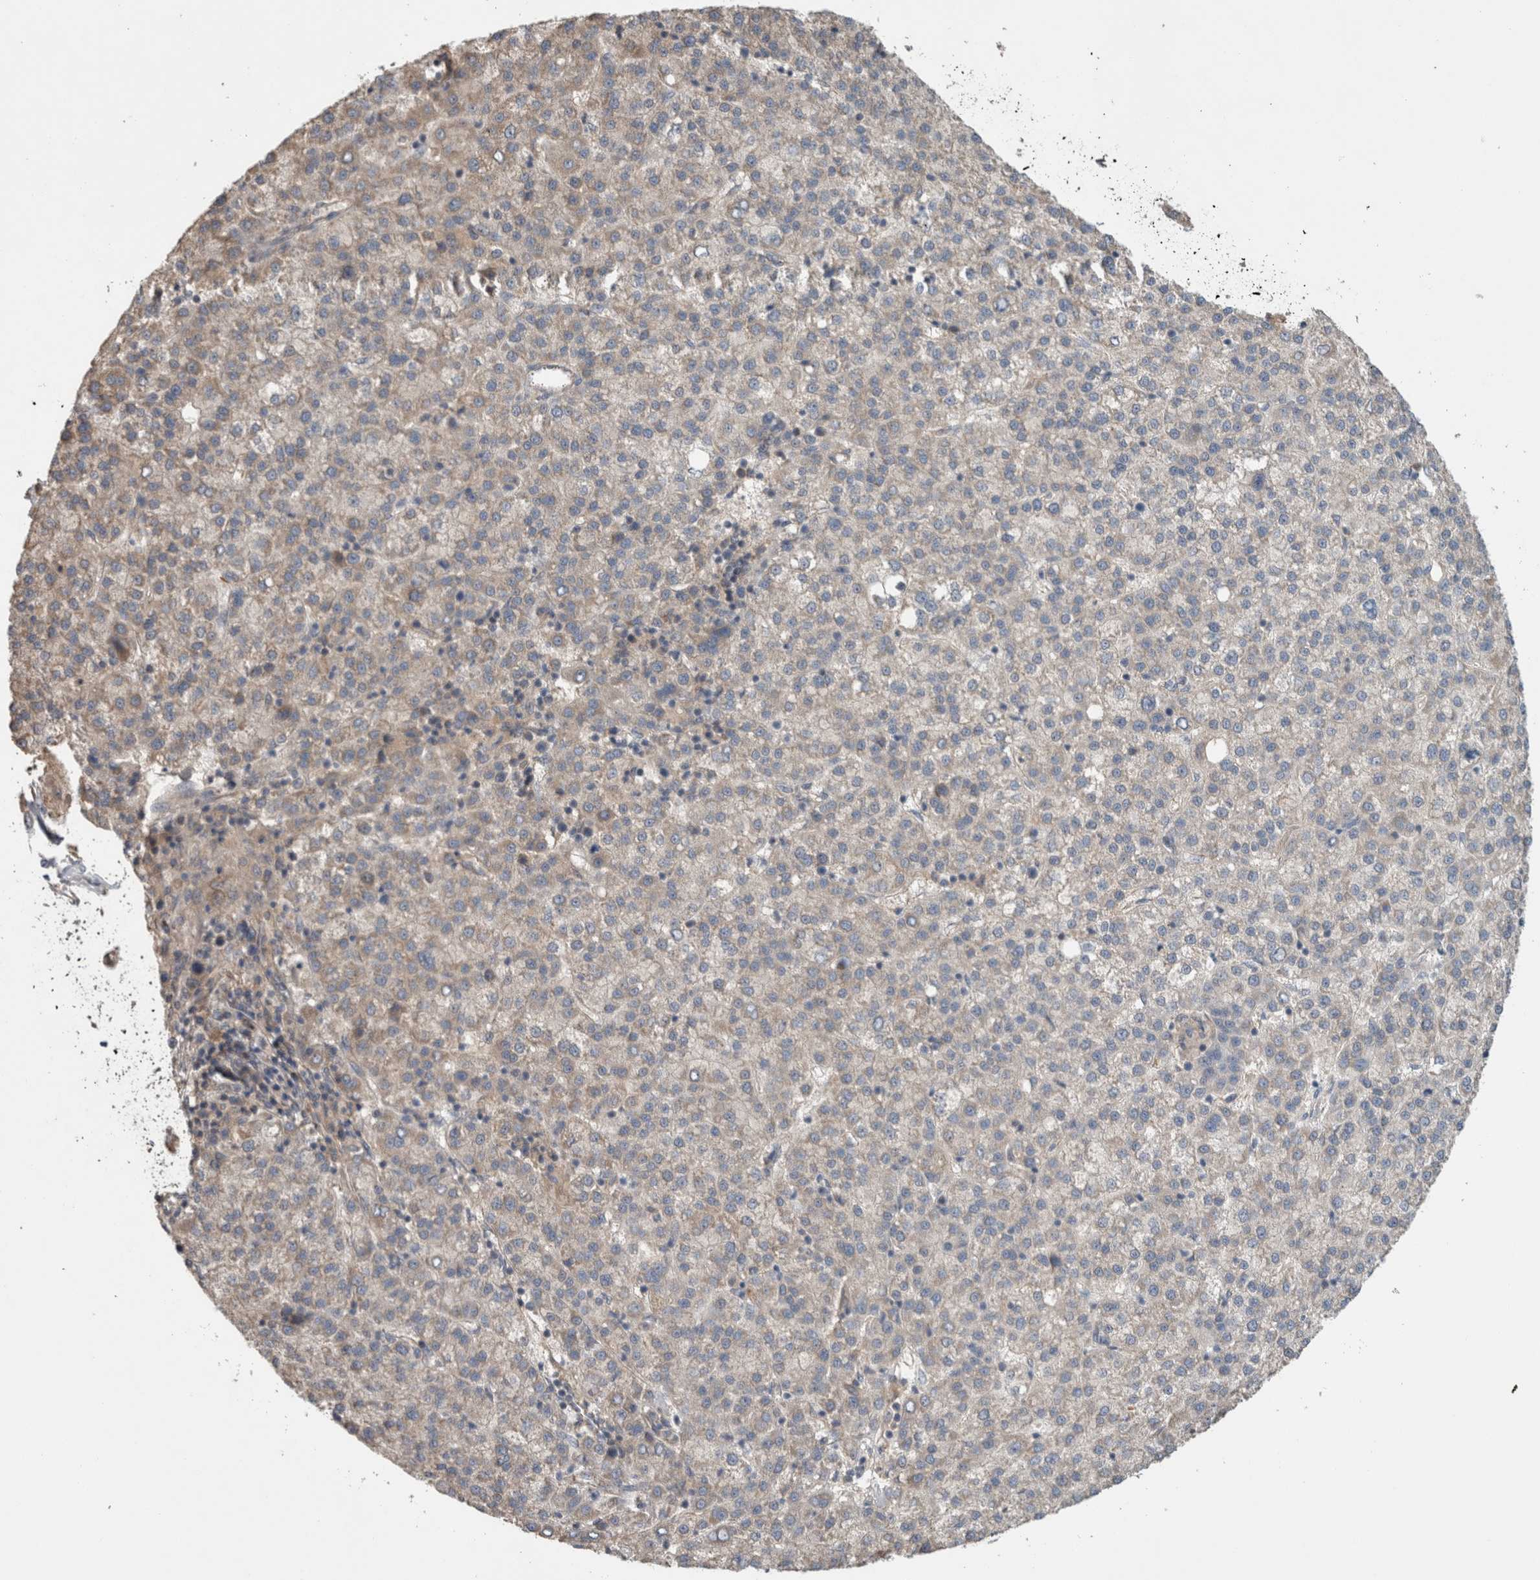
{"staining": {"intensity": "negative", "quantity": "none", "location": "none"}, "tissue": "liver cancer", "cell_type": "Tumor cells", "image_type": "cancer", "snomed": [{"axis": "morphology", "description": "Carcinoma, Hepatocellular, NOS"}, {"axis": "topography", "description": "Liver"}], "caption": "DAB (3,3'-diaminobenzidine) immunohistochemical staining of hepatocellular carcinoma (liver) shows no significant positivity in tumor cells. The staining was performed using DAB (3,3'-diaminobenzidine) to visualize the protein expression in brown, while the nuclei were stained in blue with hematoxylin (Magnification: 20x).", "gene": "TARBP1", "patient": {"sex": "female", "age": 58}}